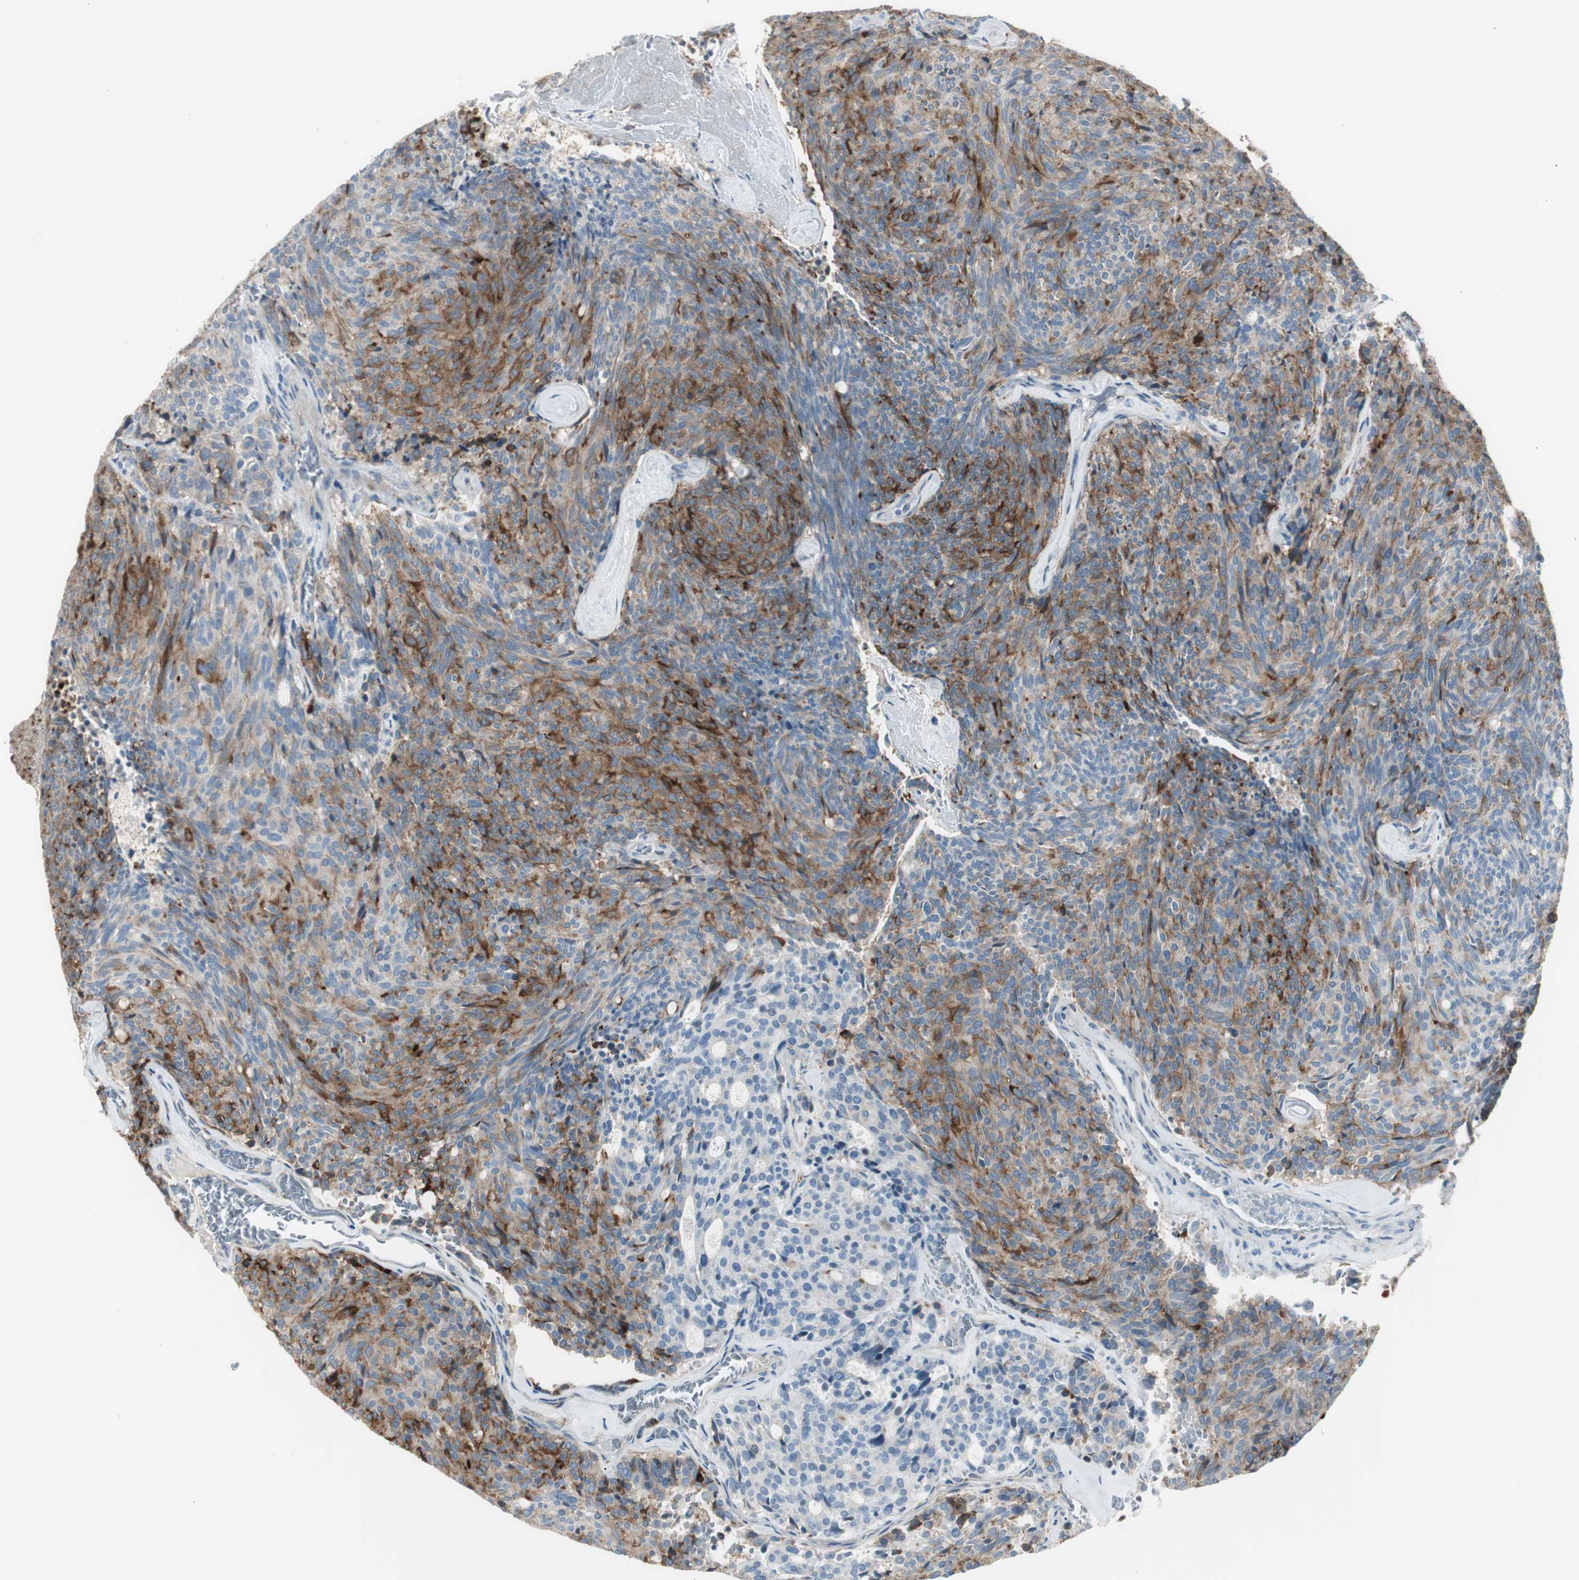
{"staining": {"intensity": "moderate", "quantity": "<25%", "location": "cytoplasmic/membranous"}, "tissue": "carcinoid", "cell_type": "Tumor cells", "image_type": "cancer", "snomed": [{"axis": "morphology", "description": "Carcinoid, malignant, NOS"}, {"axis": "topography", "description": "Pancreas"}], "caption": "Immunohistochemical staining of carcinoid shows moderate cytoplasmic/membranous protein staining in about <25% of tumor cells.", "gene": "CACNA2D1", "patient": {"sex": "female", "age": 54}}